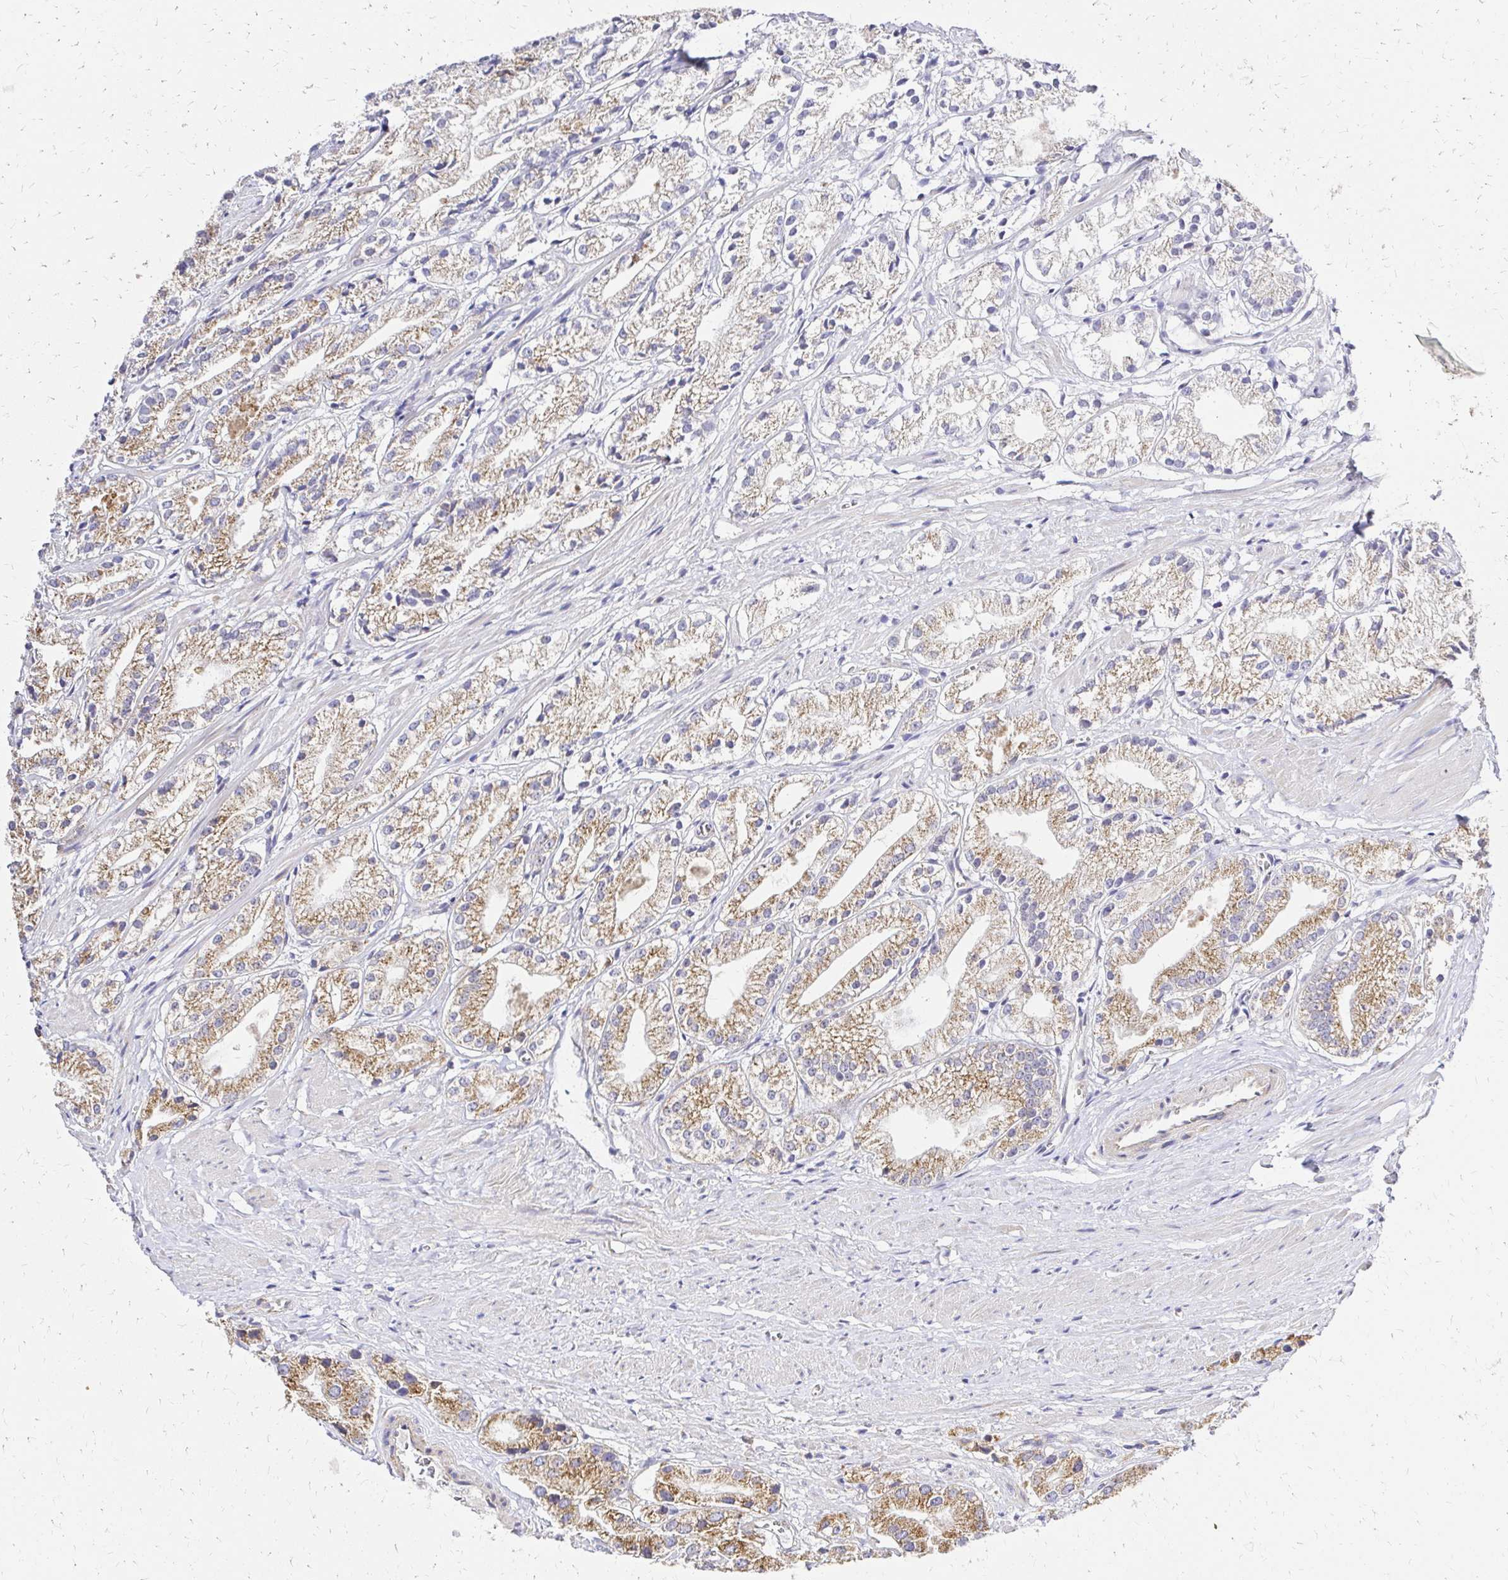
{"staining": {"intensity": "moderate", "quantity": "25%-75%", "location": "cytoplasmic/membranous"}, "tissue": "prostate cancer", "cell_type": "Tumor cells", "image_type": "cancer", "snomed": [{"axis": "morphology", "description": "Adenocarcinoma, Low grade"}, {"axis": "topography", "description": "Prostate"}], "caption": "High-power microscopy captured an IHC micrograph of prostate cancer (adenocarcinoma (low-grade)), revealing moderate cytoplasmic/membranous positivity in about 25%-75% of tumor cells.", "gene": "MRPL13", "patient": {"sex": "male", "age": 69}}